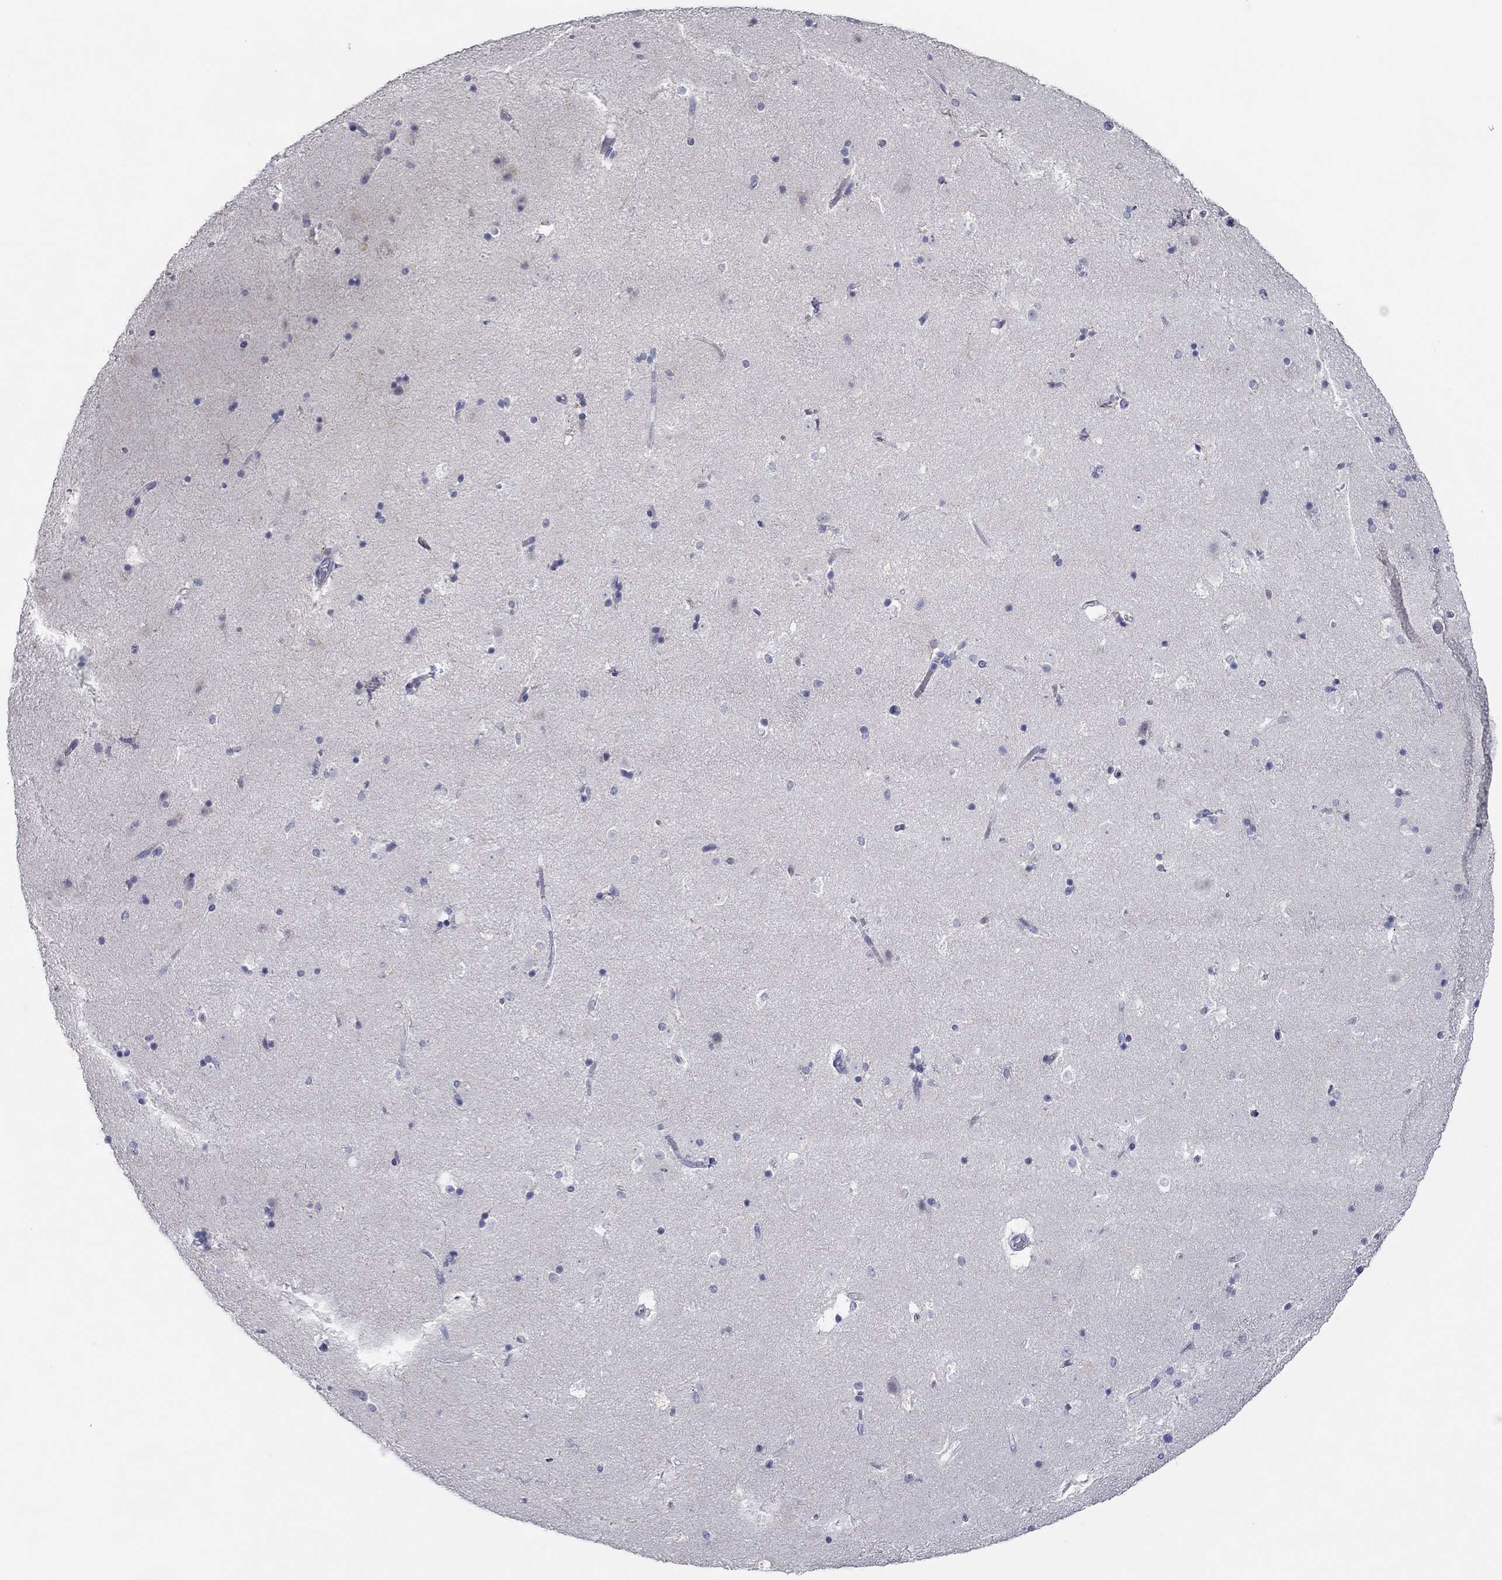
{"staining": {"intensity": "negative", "quantity": "none", "location": "none"}, "tissue": "caudate", "cell_type": "Glial cells", "image_type": "normal", "snomed": [{"axis": "morphology", "description": "Normal tissue, NOS"}, {"axis": "topography", "description": "Lateral ventricle wall"}], "caption": "The photomicrograph demonstrates no significant positivity in glial cells of caudate.", "gene": "ITGAE", "patient": {"sex": "male", "age": 51}}